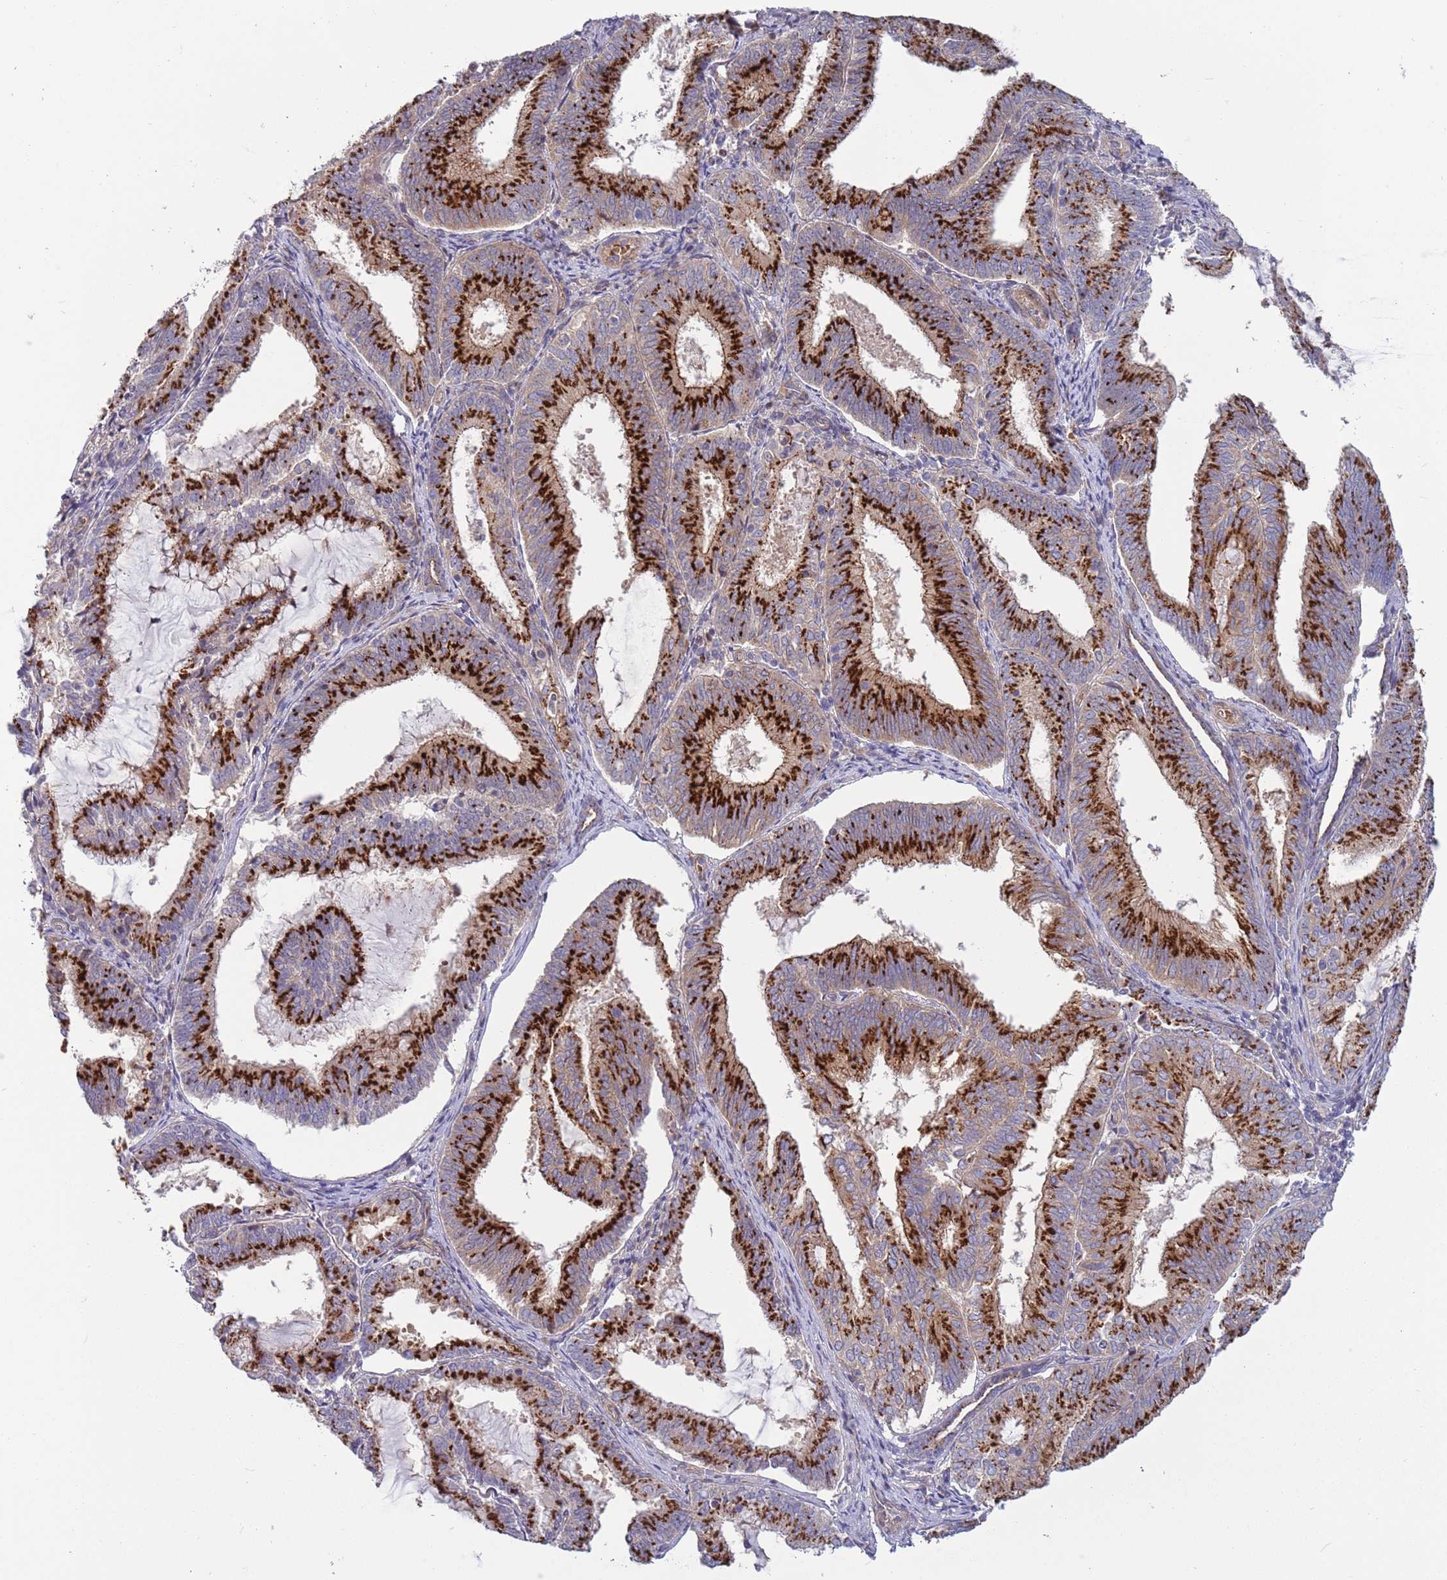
{"staining": {"intensity": "strong", "quantity": ">75%", "location": "cytoplasmic/membranous"}, "tissue": "endometrial cancer", "cell_type": "Tumor cells", "image_type": "cancer", "snomed": [{"axis": "morphology", "description": "Adenocarcinoma, NOS"}, {"axis": "topography", "description": "Endometrium"}], "caption": "Brown immunohistochemical staining in human endometrial cancer displays strong cytoplasmic/membranous positivity in about >75% of tumor cells.", "gene": "ITGB6", "patient": {"sex": "female", "age": 81}}